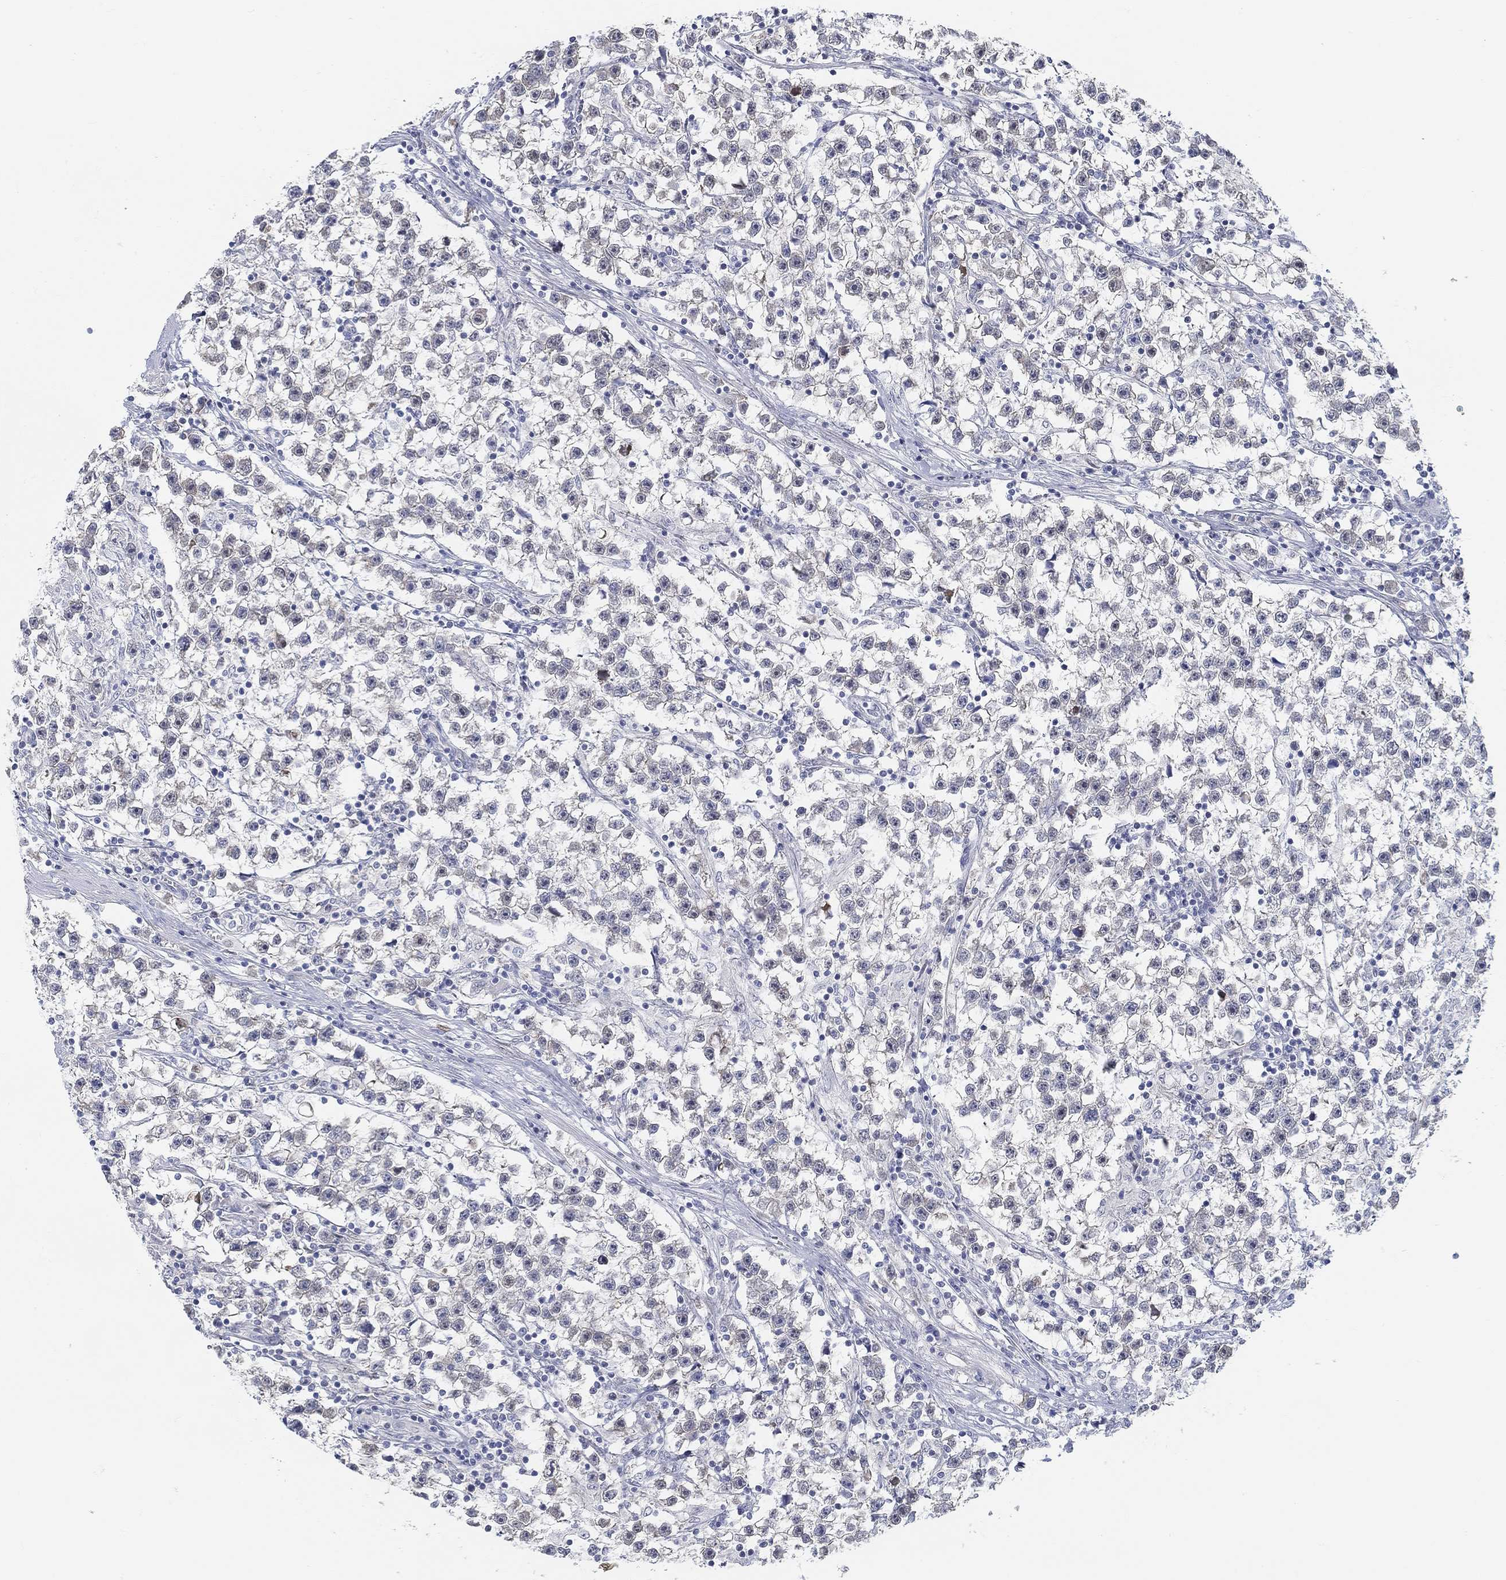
{"staining": {"intensity": "negative", "quantity": "none", "location": "none"}, "tissue": "testis cancer", "cell_type": "Tumor cells", "image_type": "cancer", "snomed": [{"axis": "morphology", "description": "Seminoma, NOS"}, {"axis": "topography", "description": "Testis"}], "caption": "IHC of testis cancer shows no positivity in tumor cells.", "gene": "SNTG2", "patient": {"sex": "male", "age": 59}}